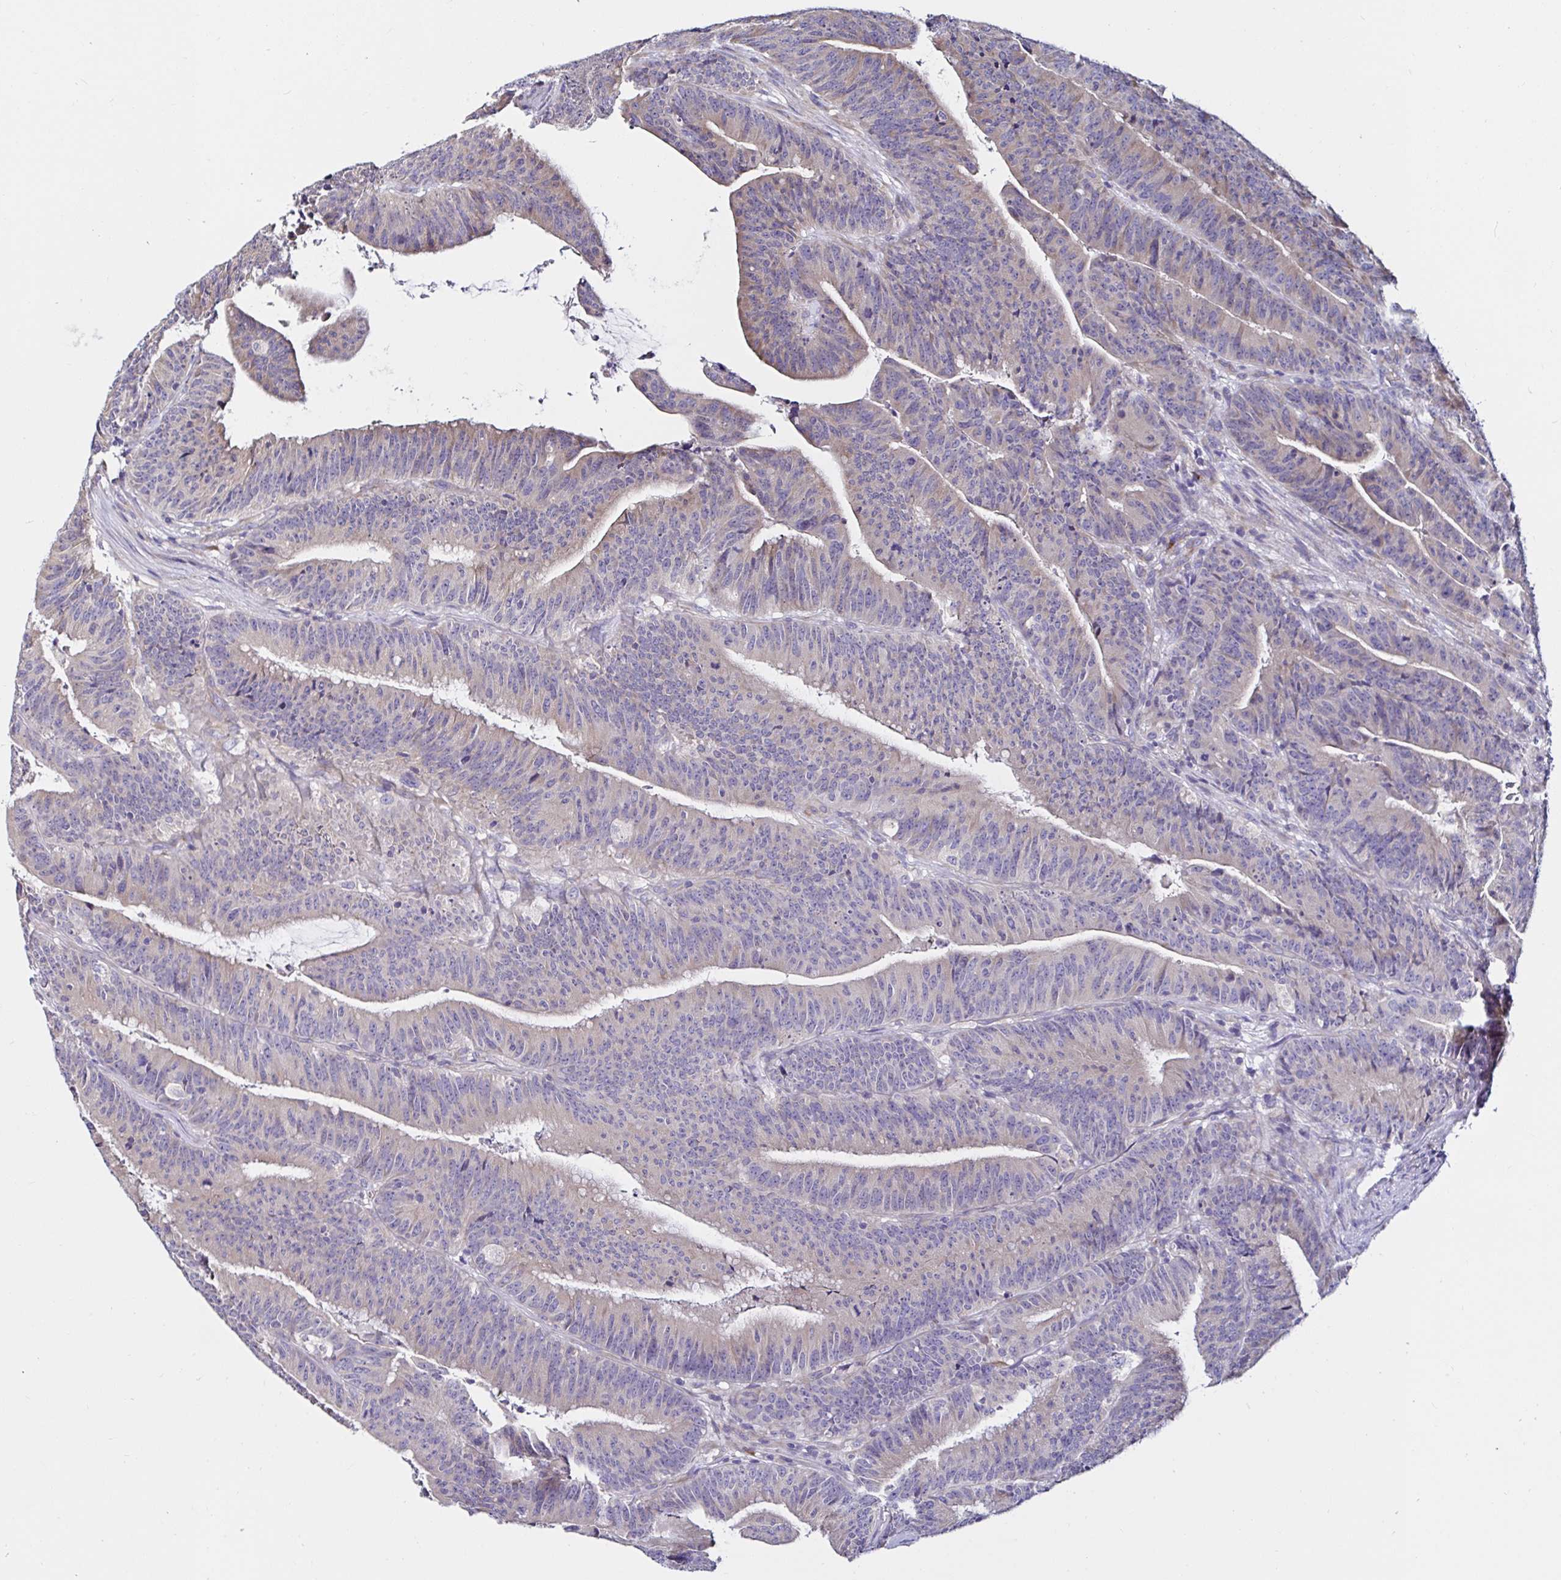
{"staining": {"intensity": "weak", "quantity": "25%-75%", "location": "cytoplasmic/membranous"}, "tissue": "colorectal cancer", "cell_type": "Tumor cells", "image_type": "cancer", "snomed": [{"axis": "morphology", "description": "Adenocarcinoma, NOS"}, {"axis": "topography", "description": "Colon"}], "caption": "Immunohistochemical staining of human colorectal adenocarcinoma displays low levels of weak cytoplasmic/membranous staining in approximately 25%-75% of tumor cells.", "gene": "VSIG2", "patient": {"sex": "female", "age": 78}}